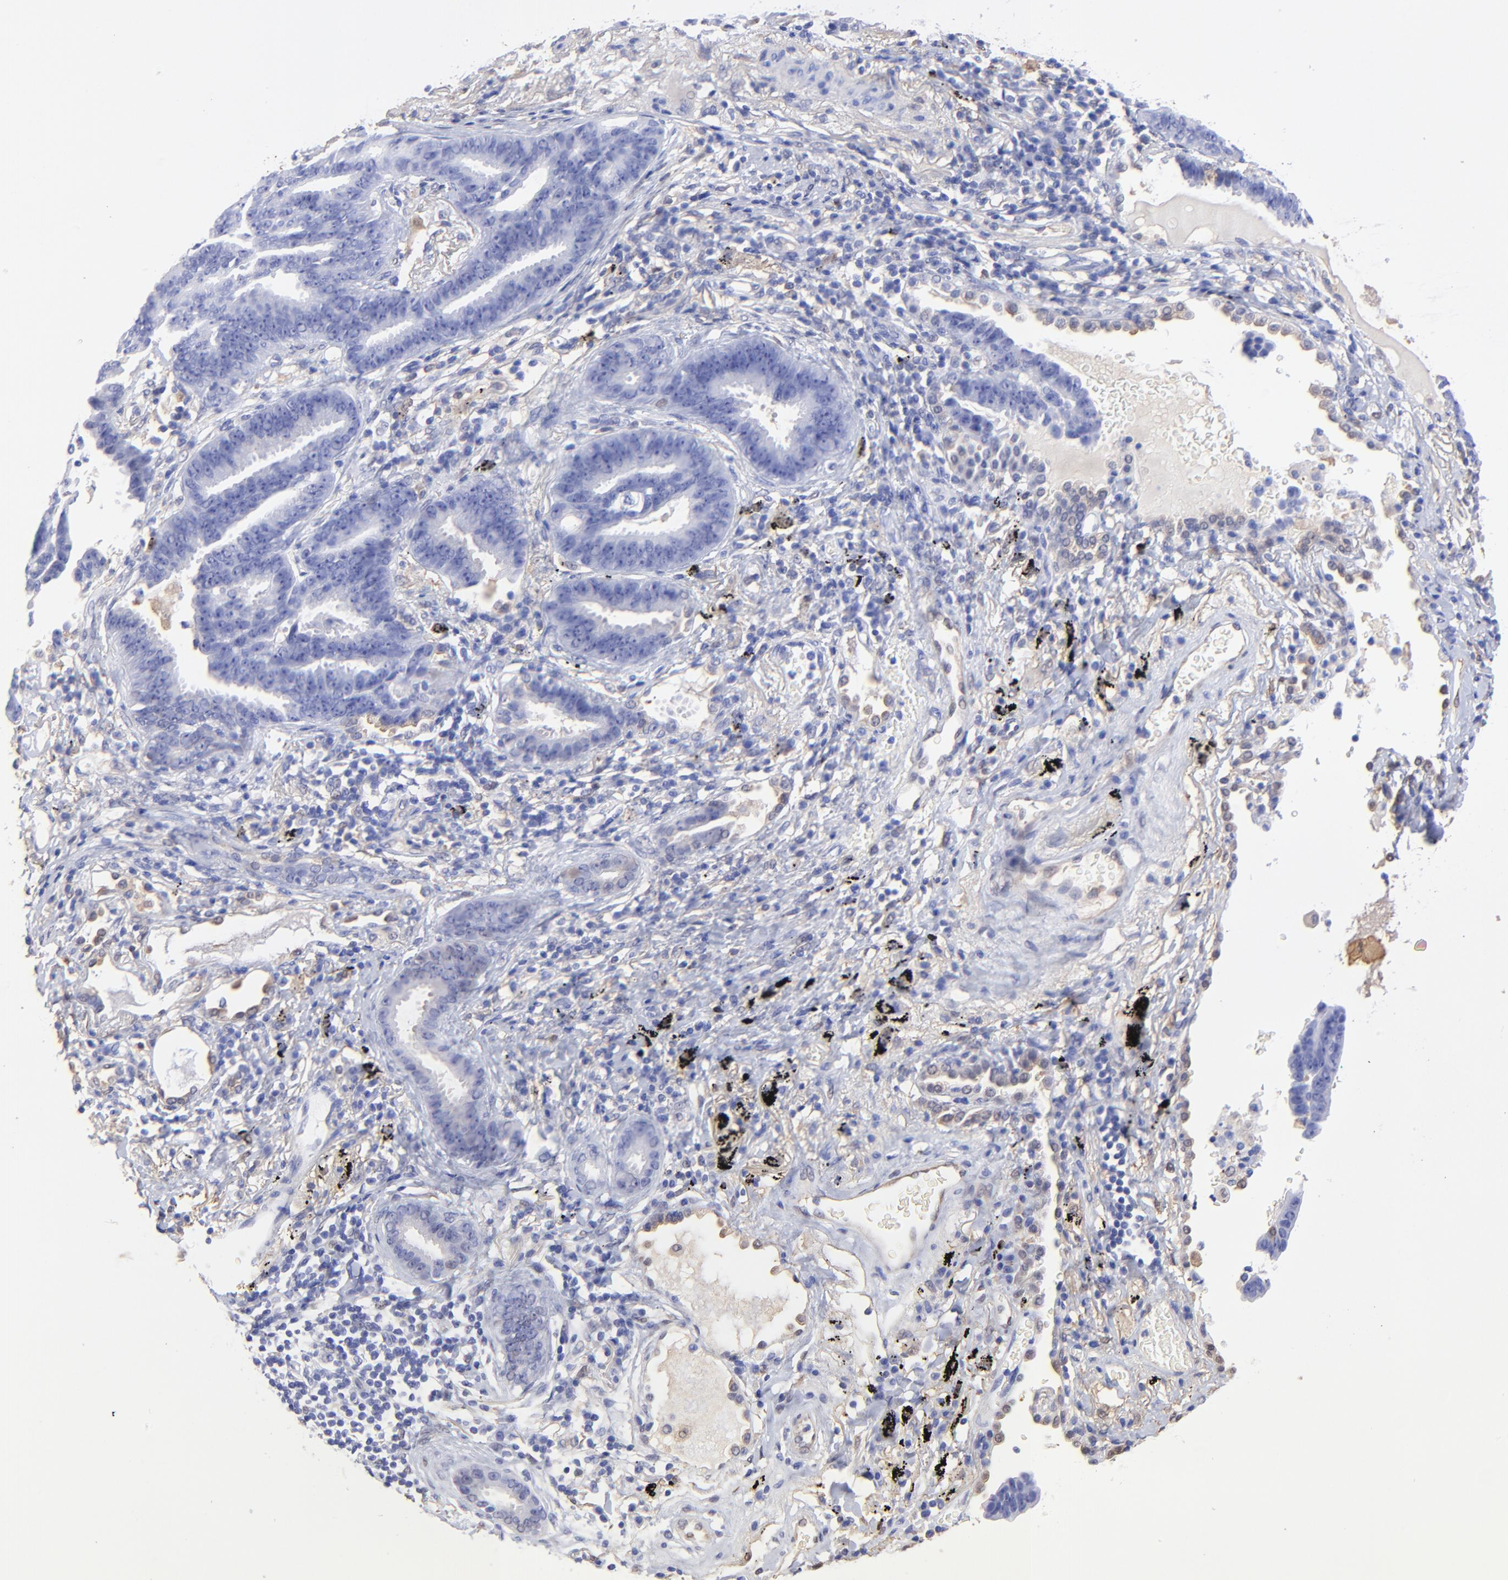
{"staining": {"intensity": "negative", "quantity": "none", "location": "none"}, "tissue": "lung cancer", "cell_type": "Tumor cells", "image_type": "cancer", "snomed": [{"axis": "morphology", "description": "Adenocarcinoma, NOS"}, {"axis": "topography", "description": "Lung"}], "caption": "High power microscopy image of an immunohistochemistry micrograph of adenocarcinoma (lung), revealing no significant staining in tumor cells. (DAB (3,3'-diaminobenzidine) immunohistochemistry with hematoxylin counter stain).", "gene": "ALDH1A1", "patient": {"sex": "female", "age": 64}}